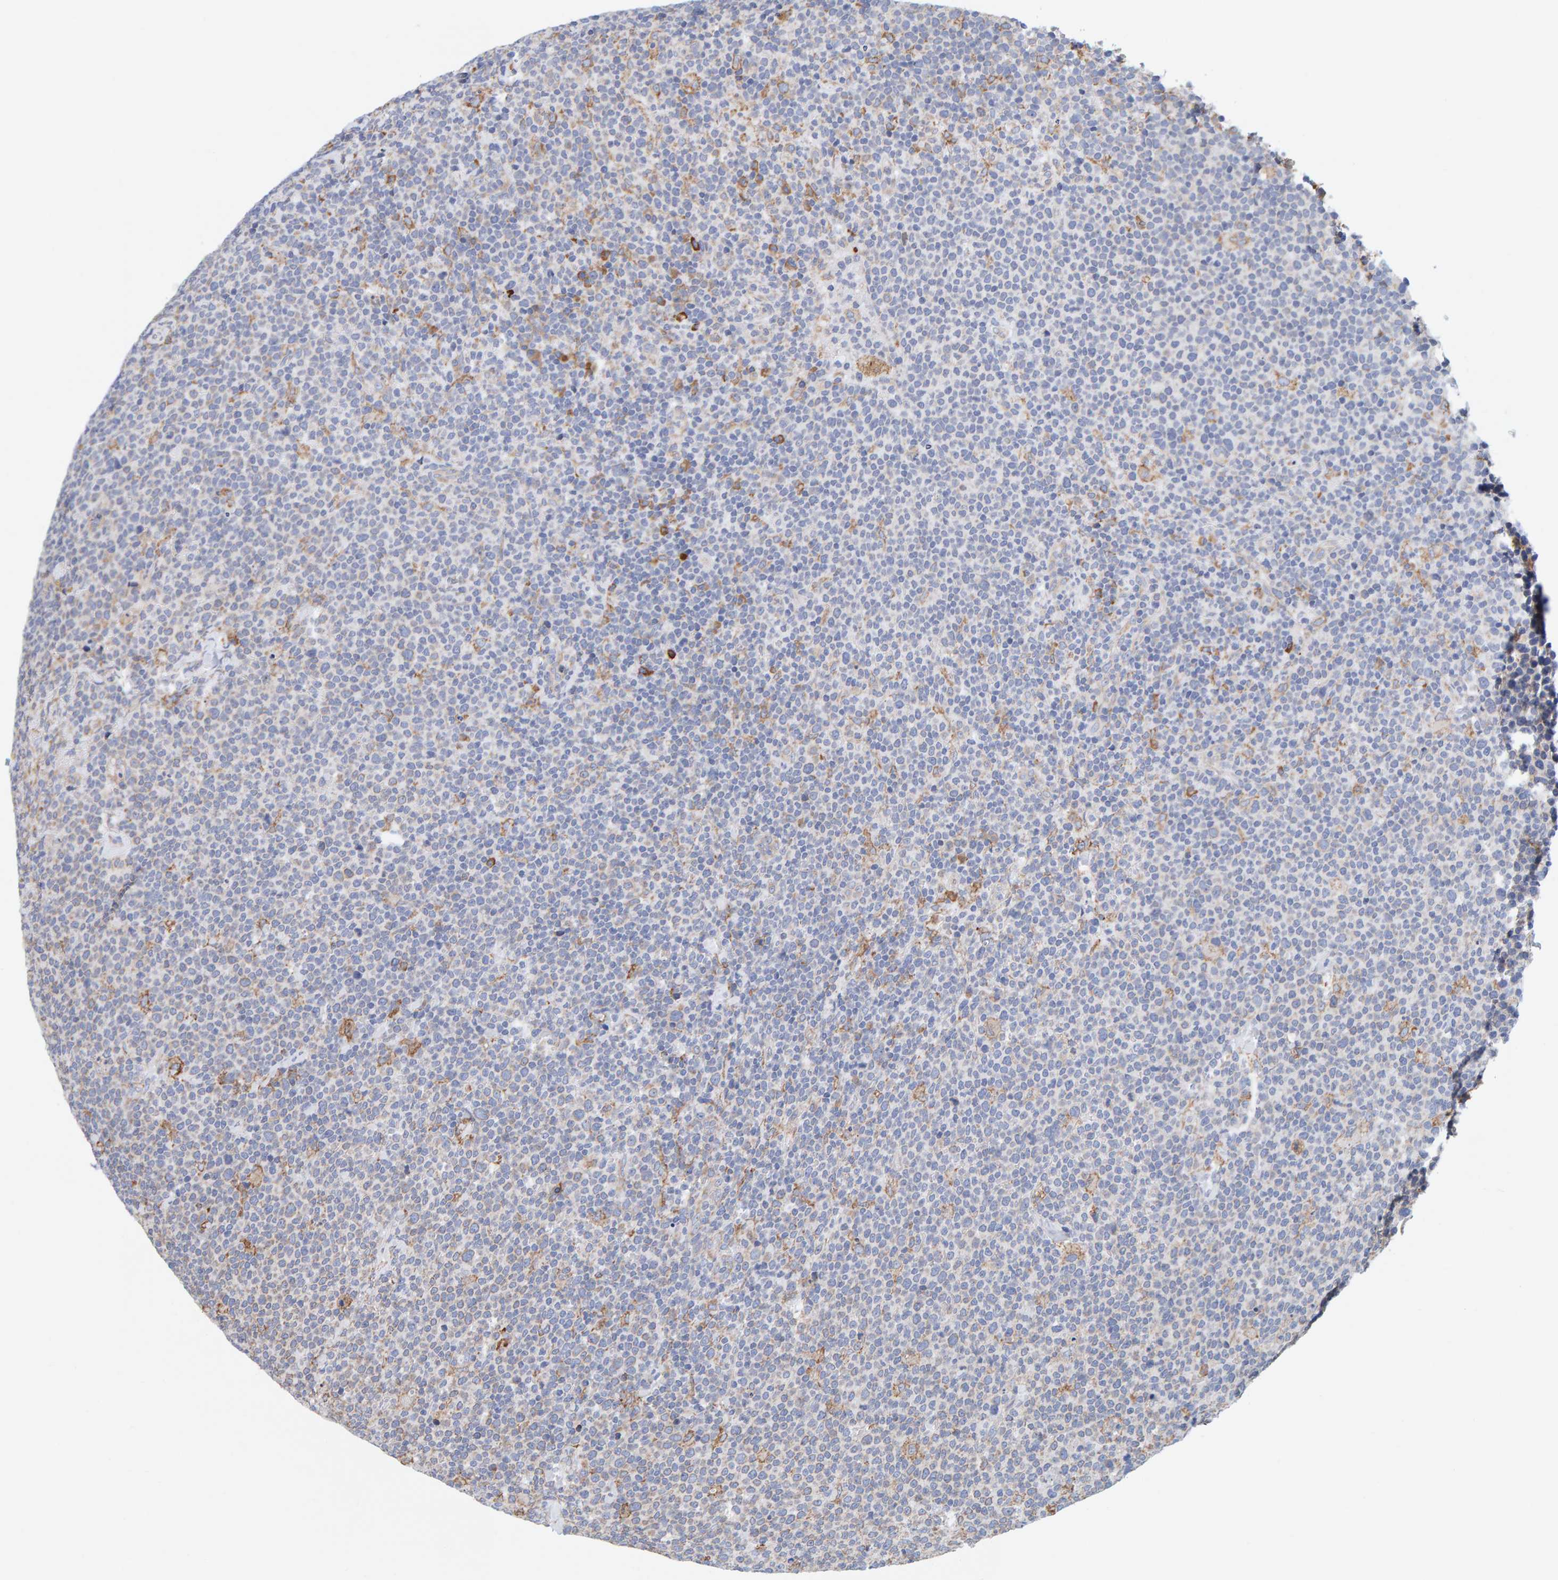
{"staining": {"intensity": "weak", "quantity": "25%-75%", "location": "cytoplasmic/membranous"}, "tissue": "lymphoma", "cell_type": "Tumor cells", "image_type": "cancer", "snomed": [{"axis": "morphology", "description": "Malignant lymphoma, non-Hodgkin's type, High grade"}, {"axis": "topography", "description": "Lymph node"}], "caption": "A brown stain shows weak cytoplasmic/membranous expression of a protein in human high-grade malignant lymphoma, non-Hodgkin's type tumor cells.", "gene": "SGPL1", "patient": {"sex": "male", "age": 61}}